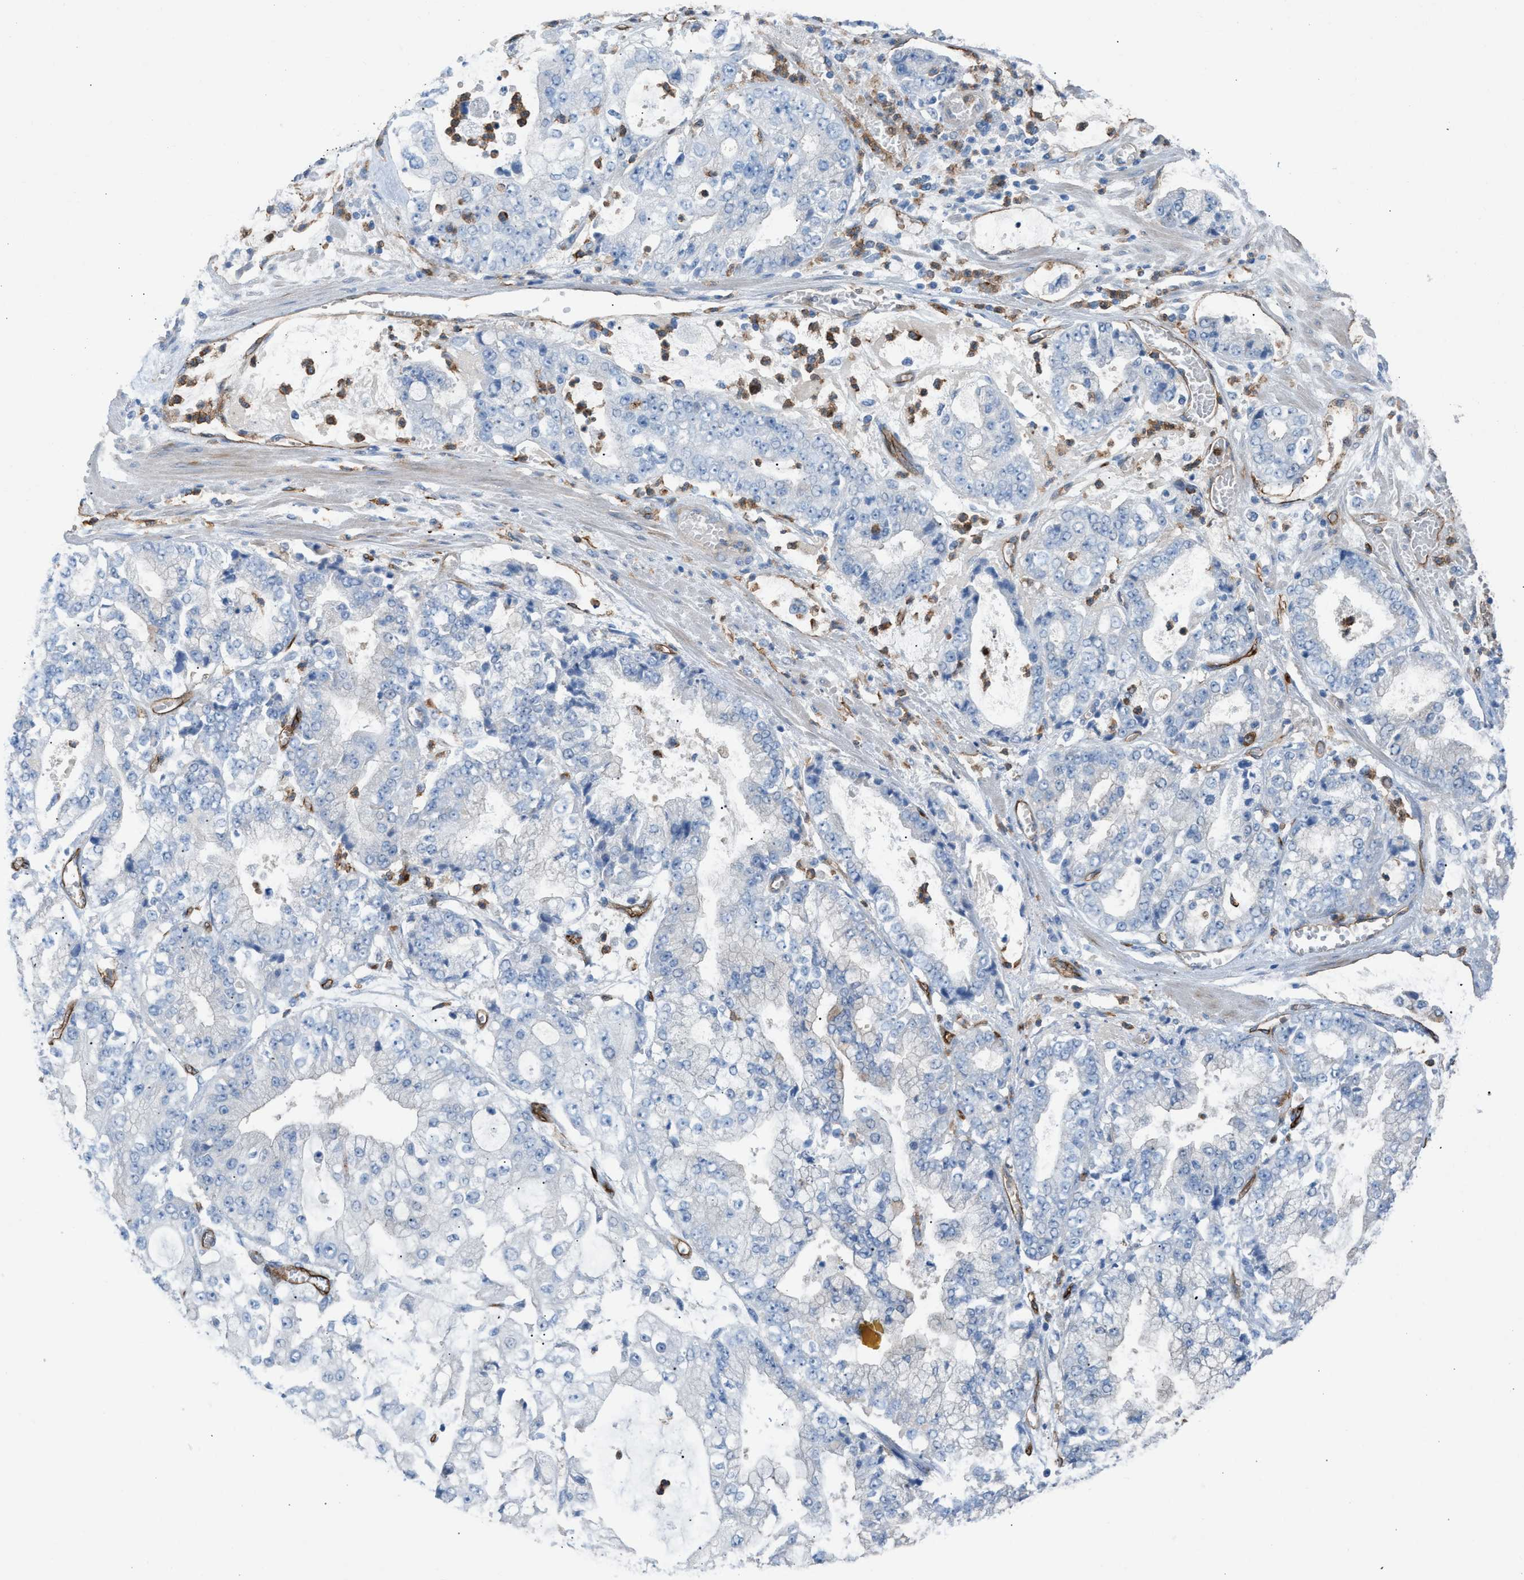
{"staining": {"intensity": "negative", "quantity": "none", "location": "none"}, "tissue": "stomach cancer", "cell_type": "Tumor cells", "image_type": "cancer", "snomed": [{"axis": "morphology", "description": "Adenocarcinoma, NOS"}, {"axis": "topography", "description": "Stomach"}], "caption": "Stomach adenocarcinoma was stained to show a protein in brown. There is no significant positivity in tumor cells.", "gene": "DYSF", "patient": {"sex": "male", "age": 76}}